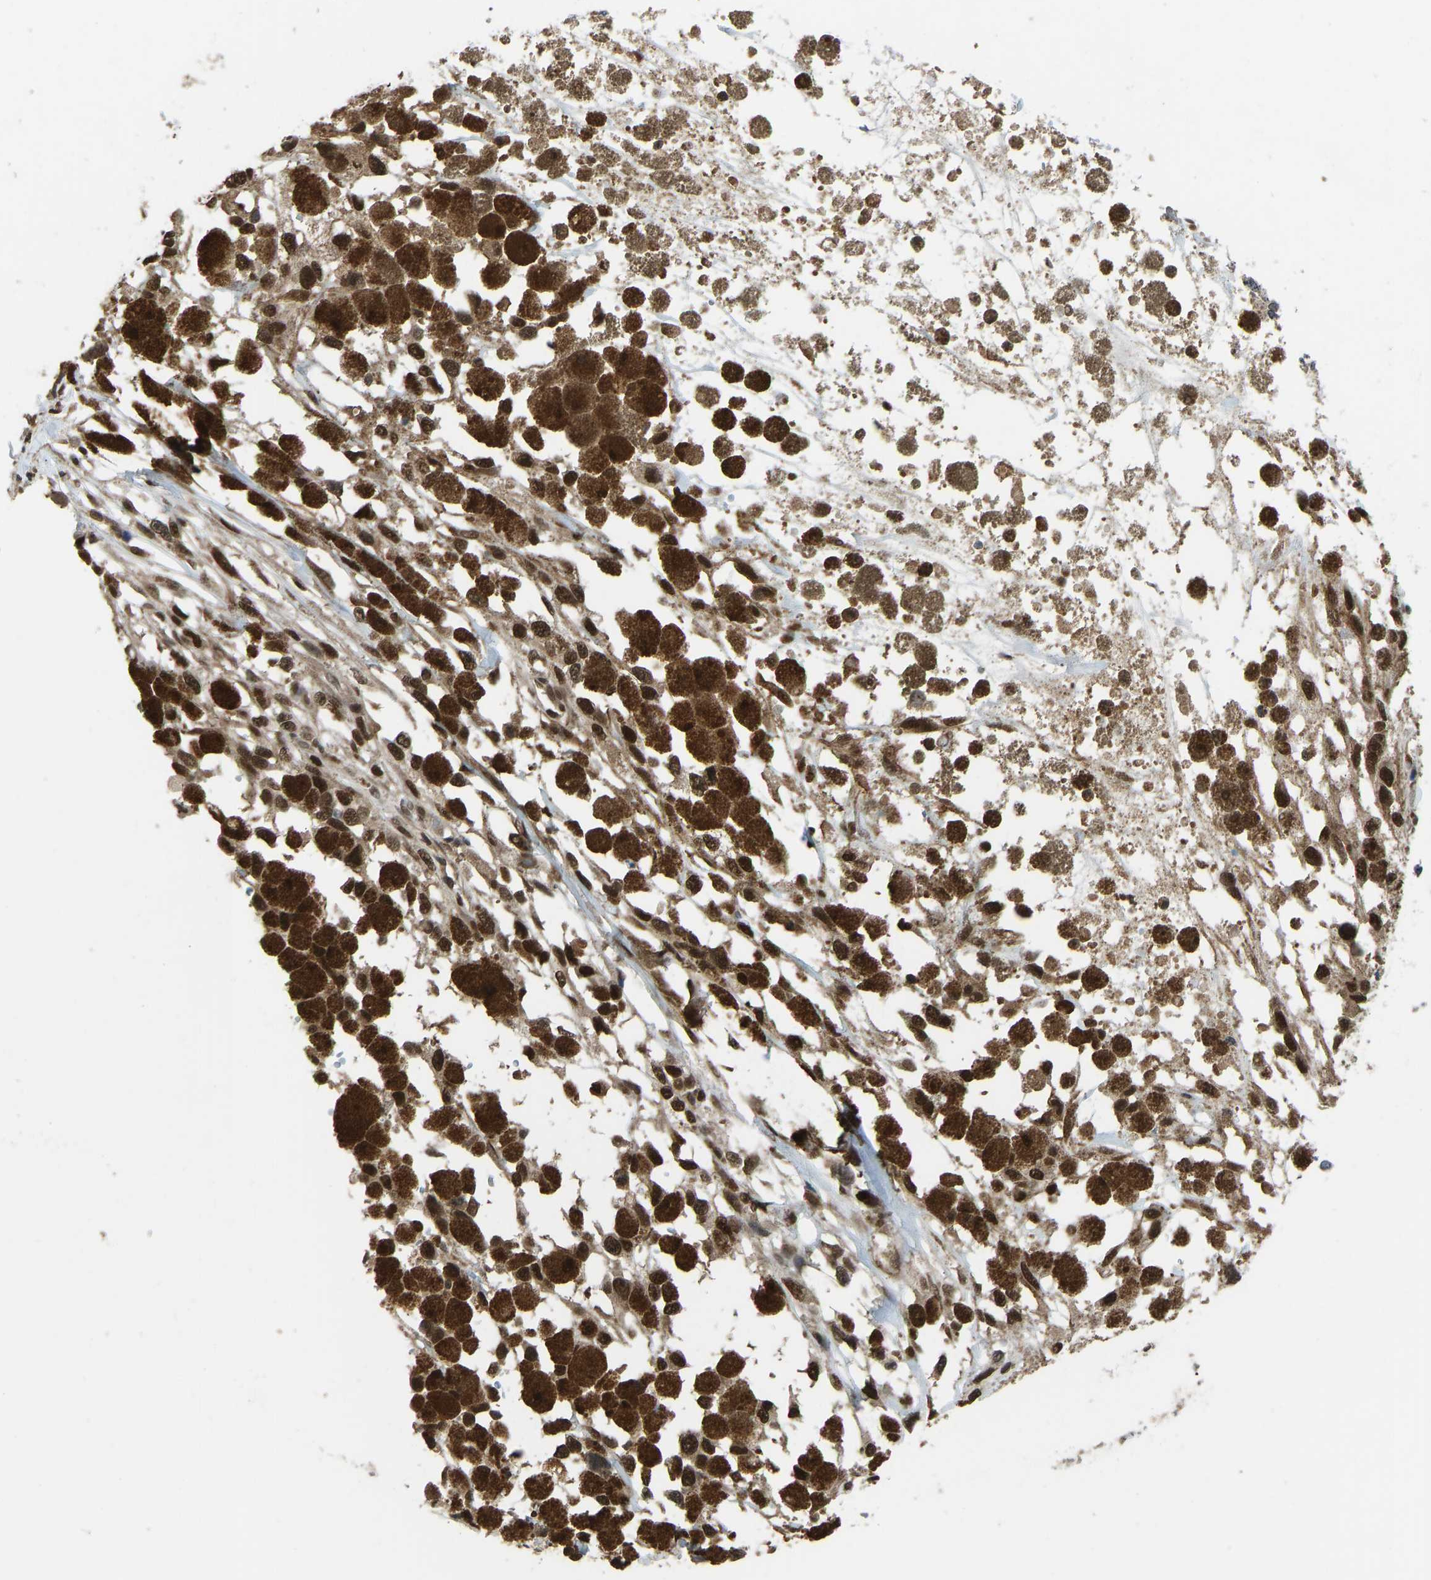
{"staining": {"intensity": "strong", "quantity": ">75%", "location": "nuclear"}, "tissue": "melanoma", "cell_type": "Tumor cells", "image_type": "cancer", "snomed": [{"axis": "morphology", "description": "Malignant melanoma, Metastatic site"}, {"axis": "topography", "description": "Lymph node"}], "caption": "Malignant melanoma (metastatic site) stained with immunohistochemistry (IHC) exhibits strong nuclear positivity in approximately >75% of tumor cells.", "gene": "KPNA6", "patient": {"sex": "male", "age": 59}}